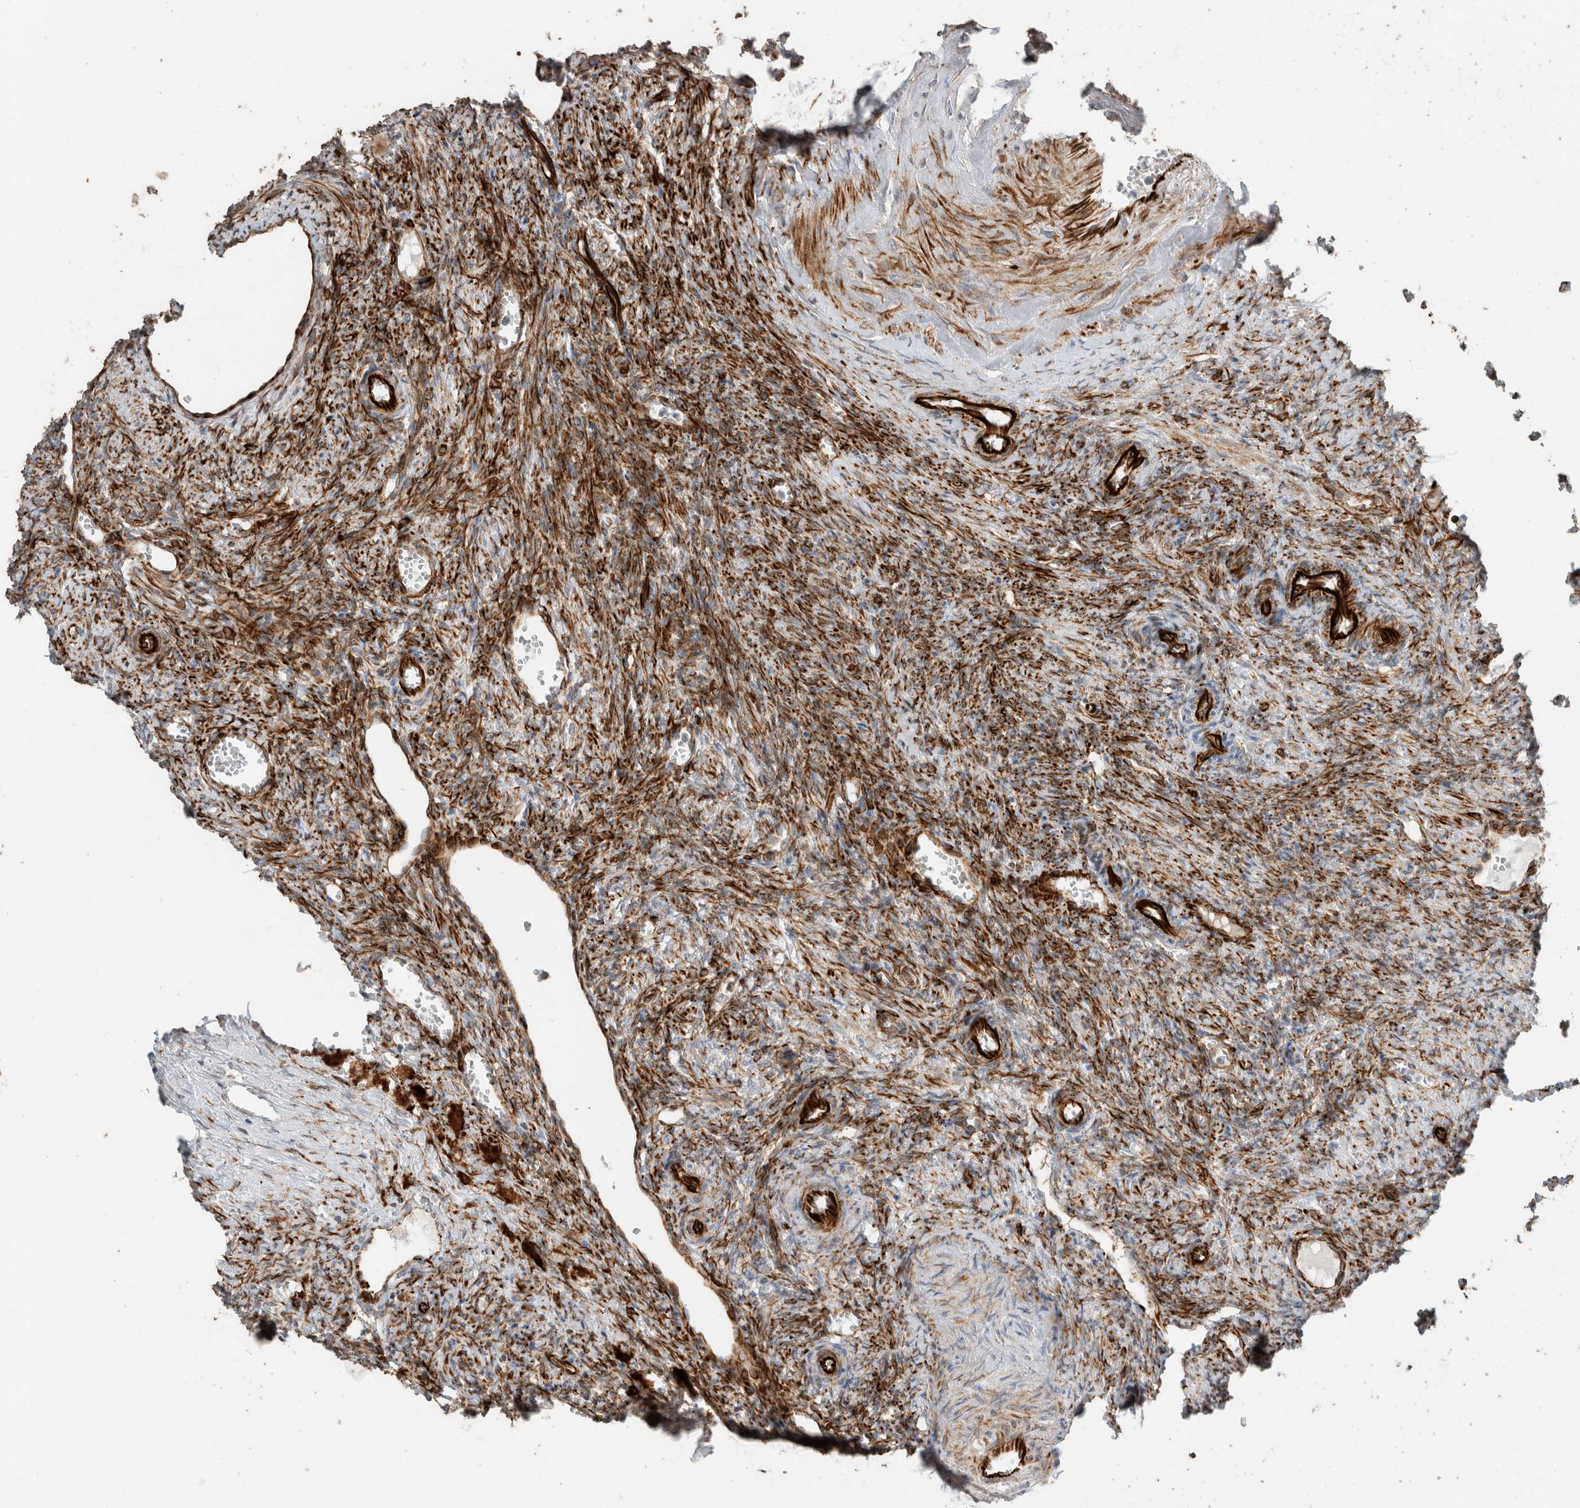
{"staining": {"intensity": "negative", "quantity": "none", "location": "none"}, "tissue": "ovary", "cell_type": "Follicle cells", "image_type": "normal", "snomed": [{"axis": "morphology", "description": "Normal tissue, NOS"}, {"axis": "topography", "description": "Ovary"}], "caption": "There is no significant positivity in follicle cells of ovary. (DAB immunohistochemistry with hematoxylin counter stain).", "gene": "LY86", "patient": {"sex": "female", "age": 41}}